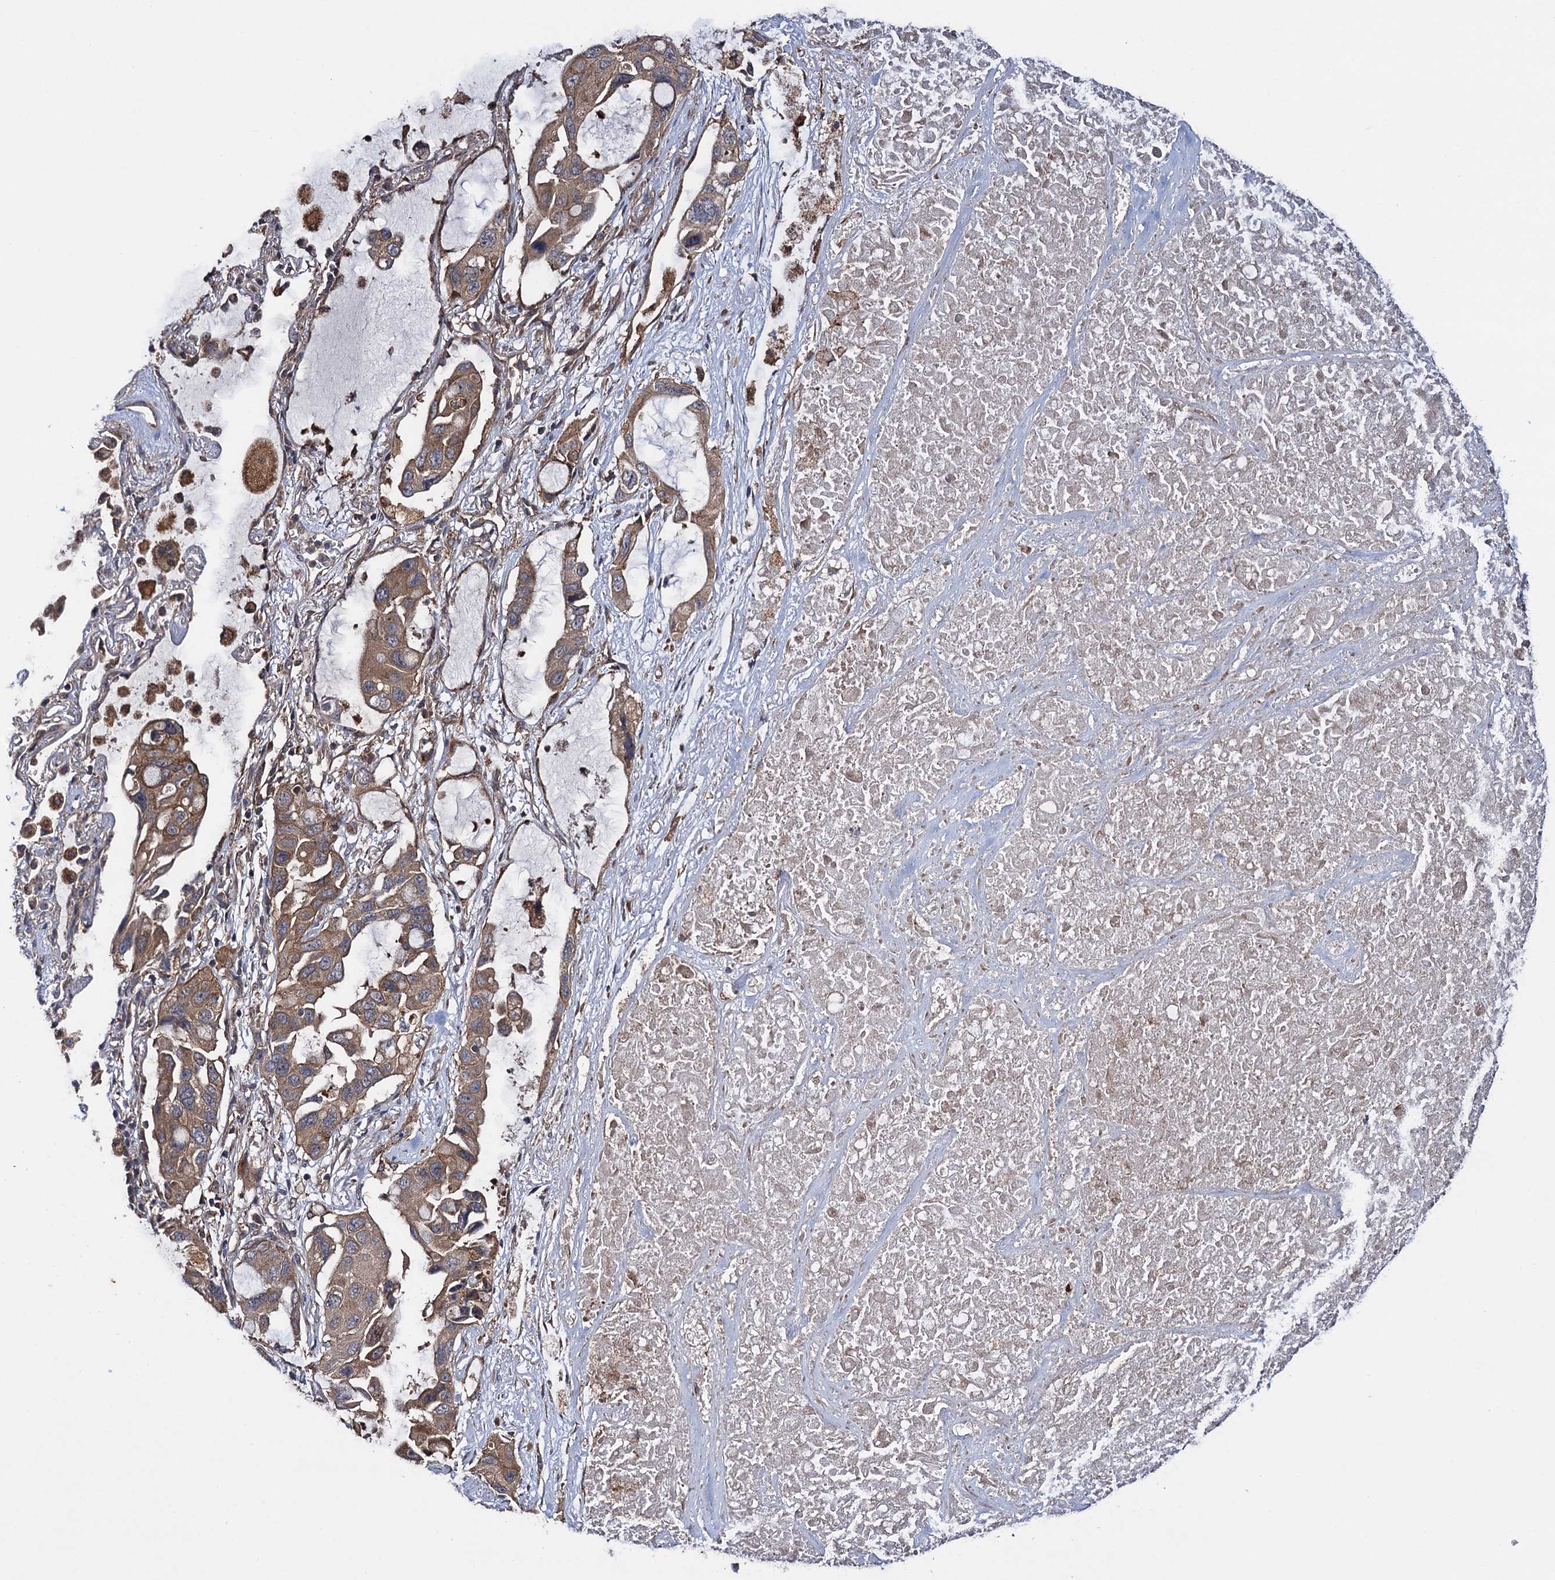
{"staining": {"intensity": "moderate", "quantity": ">75%", "location": "cytoplasmic/membranous"}, "tissue": "lung cancer", "cell_type": "Tumor cells", "image_type": "cancer", "snomed": [{"axis": "morphology", "description": "Squamous cell carcinoma, NOS"}, {"axis": "topography", "description": "Lung"}], "caption": "Human lung squamous cell carcinoma stained with a brown dye reveals moderate cytoplasmic/membranous positive positivity in about >75% of tumor cells.", "gene": "HAUS1", "patient": {"sex": "female", "age": 73}}